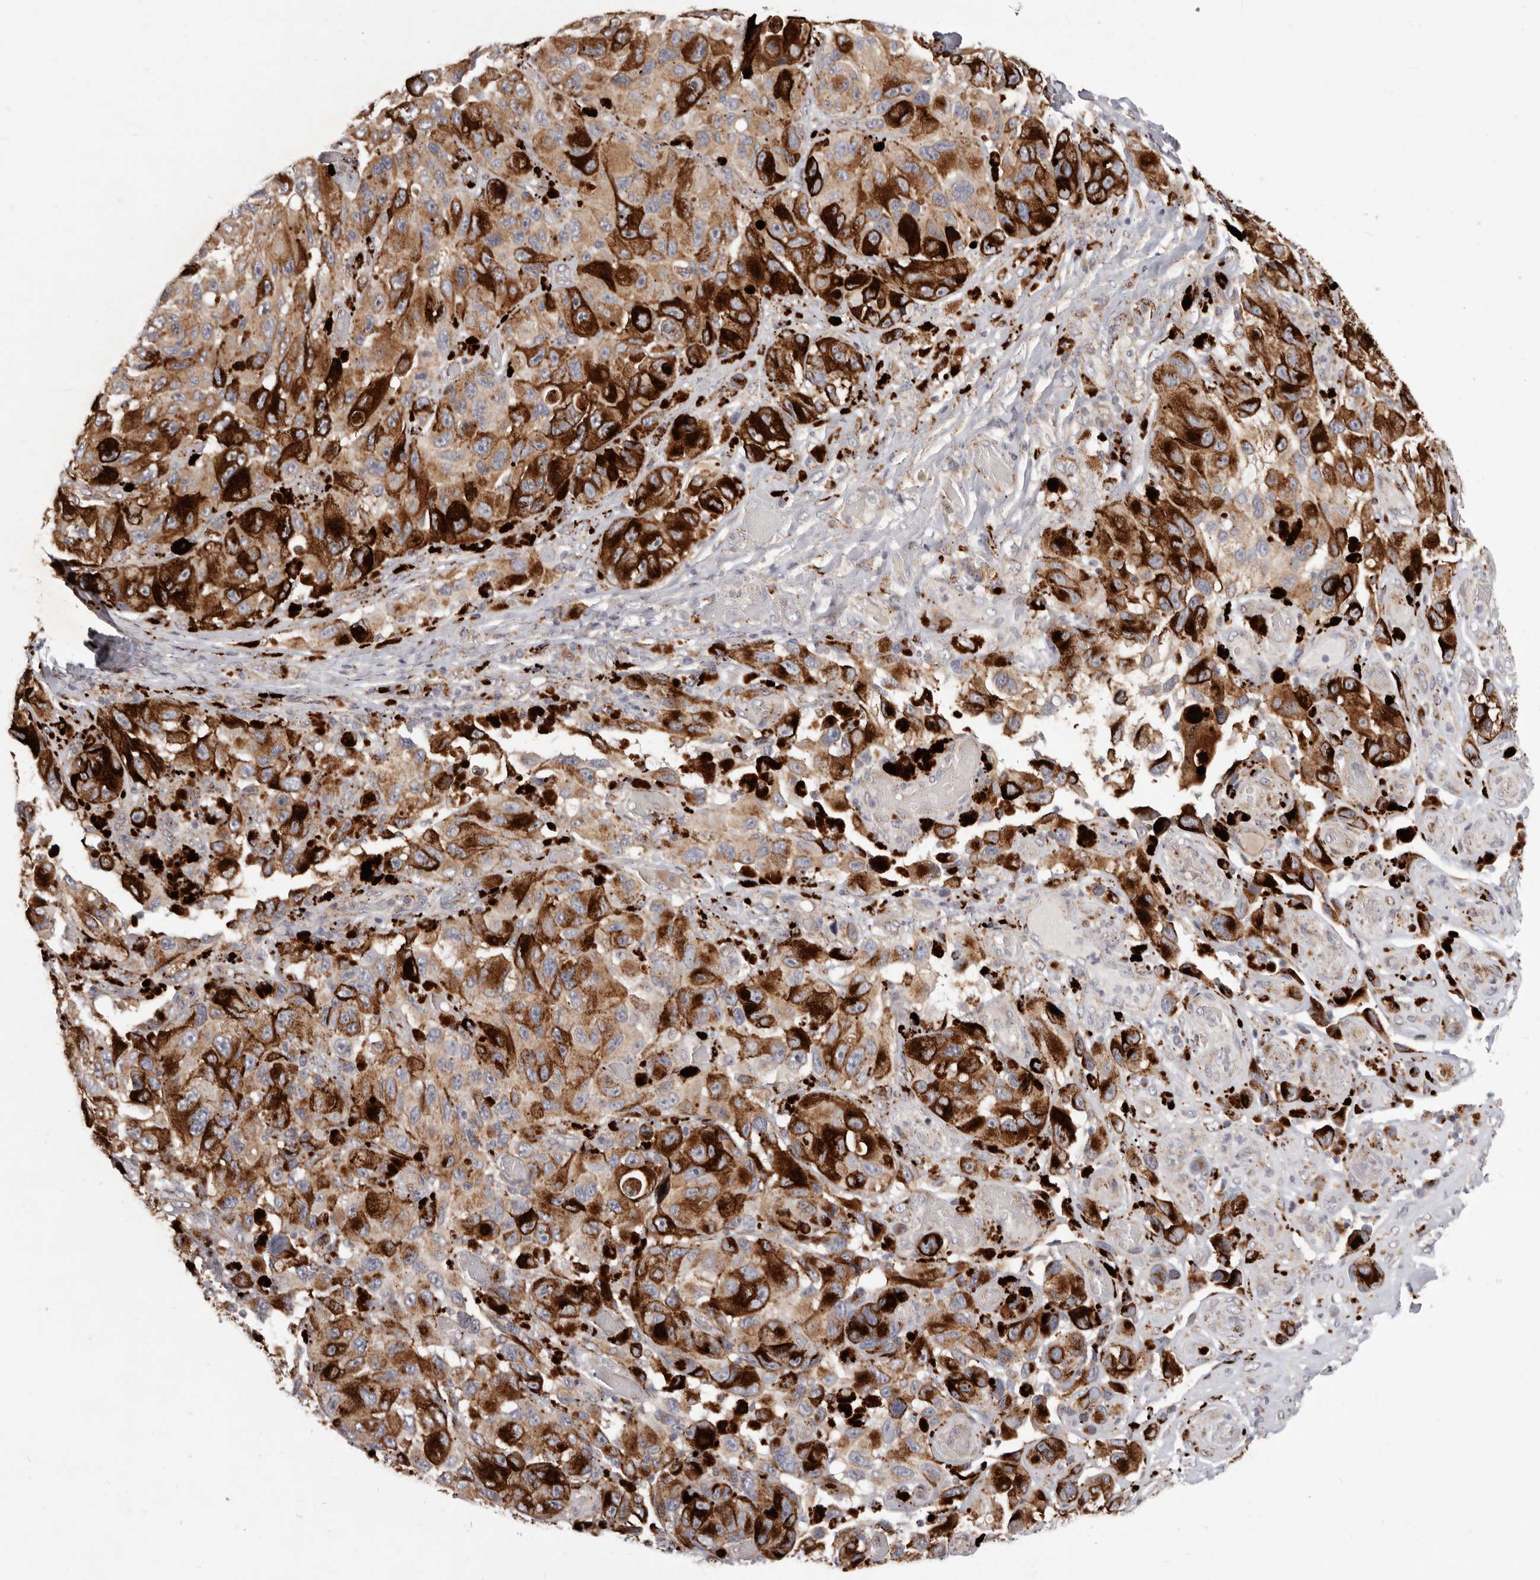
{"staining": {"intensity": "strong", "quantity": "25%-75%", "location": "cytoplasmic/membranous"}, "tissue": "melanoma", "cell_type": "Tumor cells", "image_type": "cancer", "snomed": [{"axis": "morphology", "description": "Malignant melanoma, NOS"}, {"axis": "topography", "description": "Skin"}], "caption": "A brown stain labels strong cytoplasmic/membranous positivity of a protein in melanoma tumor cells.", "gene": "TOR3A", "patient": {"sex": "female", "age": 73}}